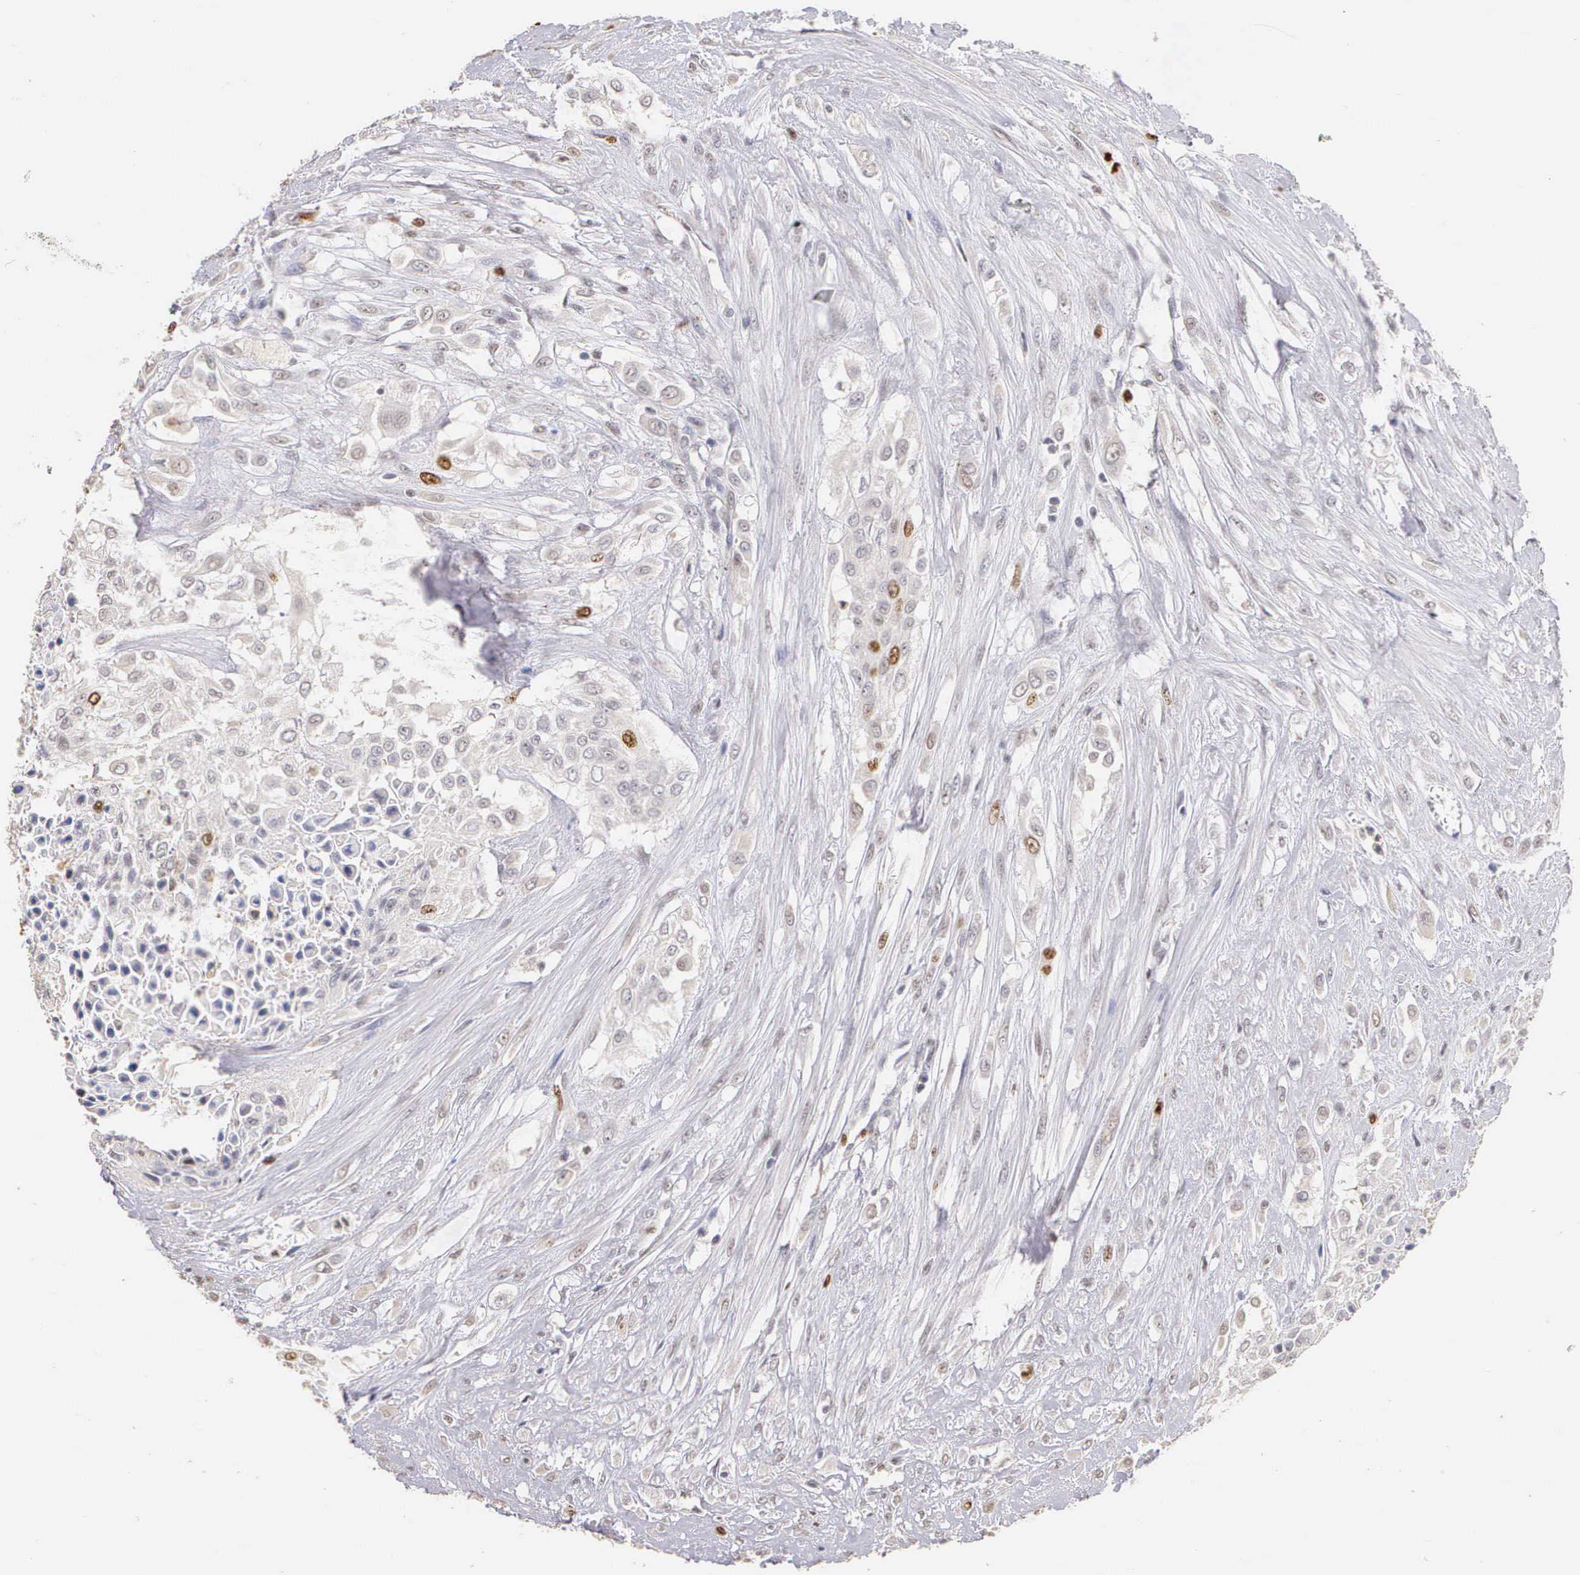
{"staining": {"intensity": "moderate", "quantity": "<25%", "location": "nuclear"}, "tissue": "urothelial cancer", "cell_type": "Tumor cells", "image_type": "cancer", "snomed": [{"axis": "morphology", "description": "Urothelial carcinoma, High grade"}, {"axis": "topography", "description": "Urinary bladder"}], "caption": "A photomicrograph of high-grade urothelial carcinoma stained for a protein reveals moderate nuclear brown staining in tumor cells. The protein is stained brown, and the nuclei are stained in blue (DAB IHC with brightfield microscopy, high magnification).", "gene": "MKI67", "patient": {"sex": "male", "age": 57}}